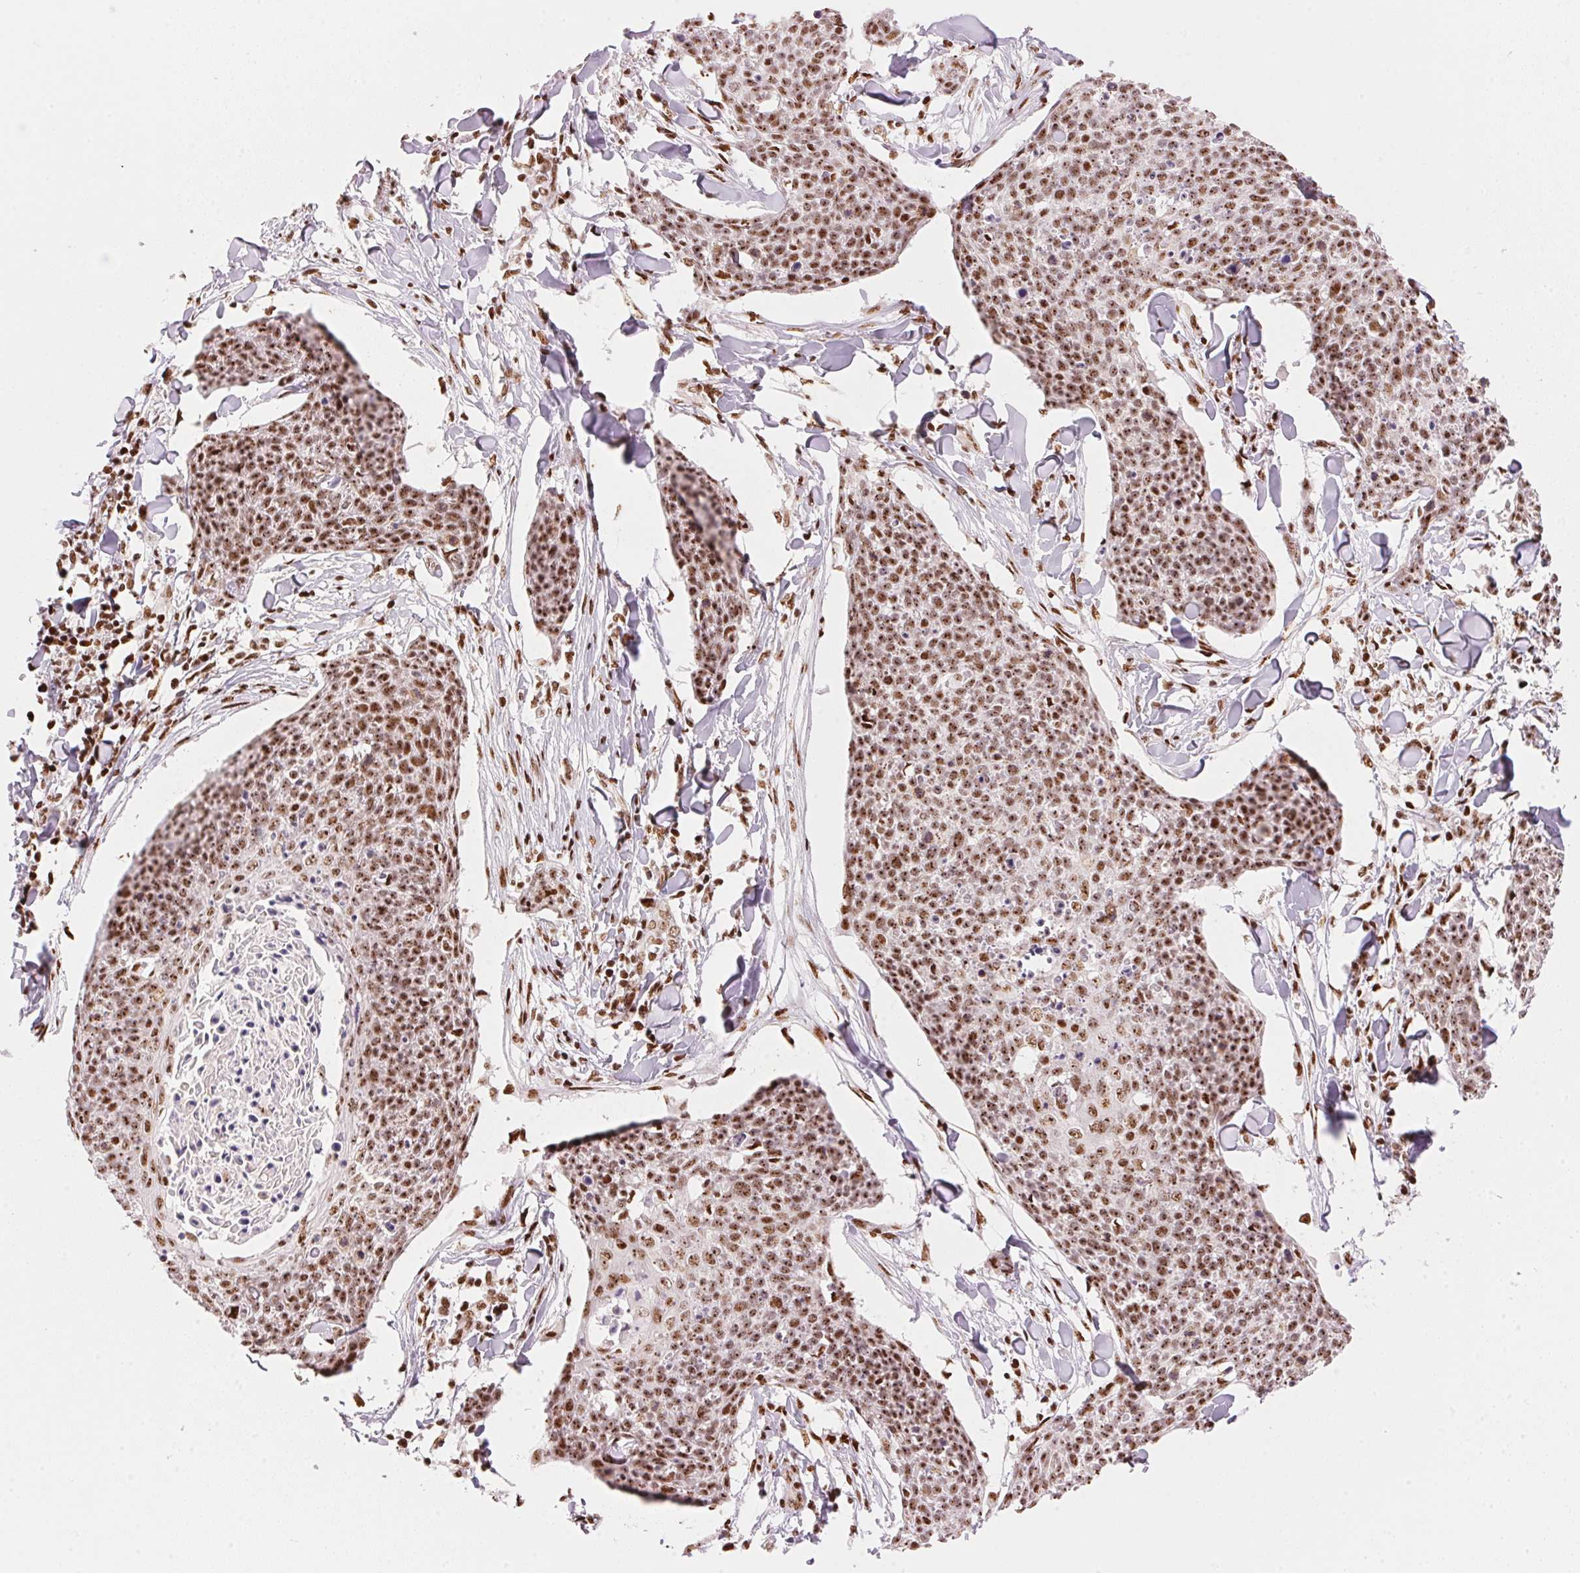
{"staining": {"intensity": "moderate", "quantity": ">75%", "location": "nuclear"}, "tissue": "skin cancer", "cell_type": "Tumor cells", "image_type": "cancer", "snomed": [{"axis": "morphology", "description": "Squamous cell carcinoma, NOS"}, {"axis": "topography", "description": "Skin"}, {"axis": "topography", "description": "Vulva"}], "caption": "Immunohistochemical staining of skin cancer (squamous cell carcinoma) demonstrates moderate nuclear protein expression in about >75% of tumor cells. Nuclei are stained in blue.", "gene": "NXF1", "patient": {"sex": "female", "age": 75}}